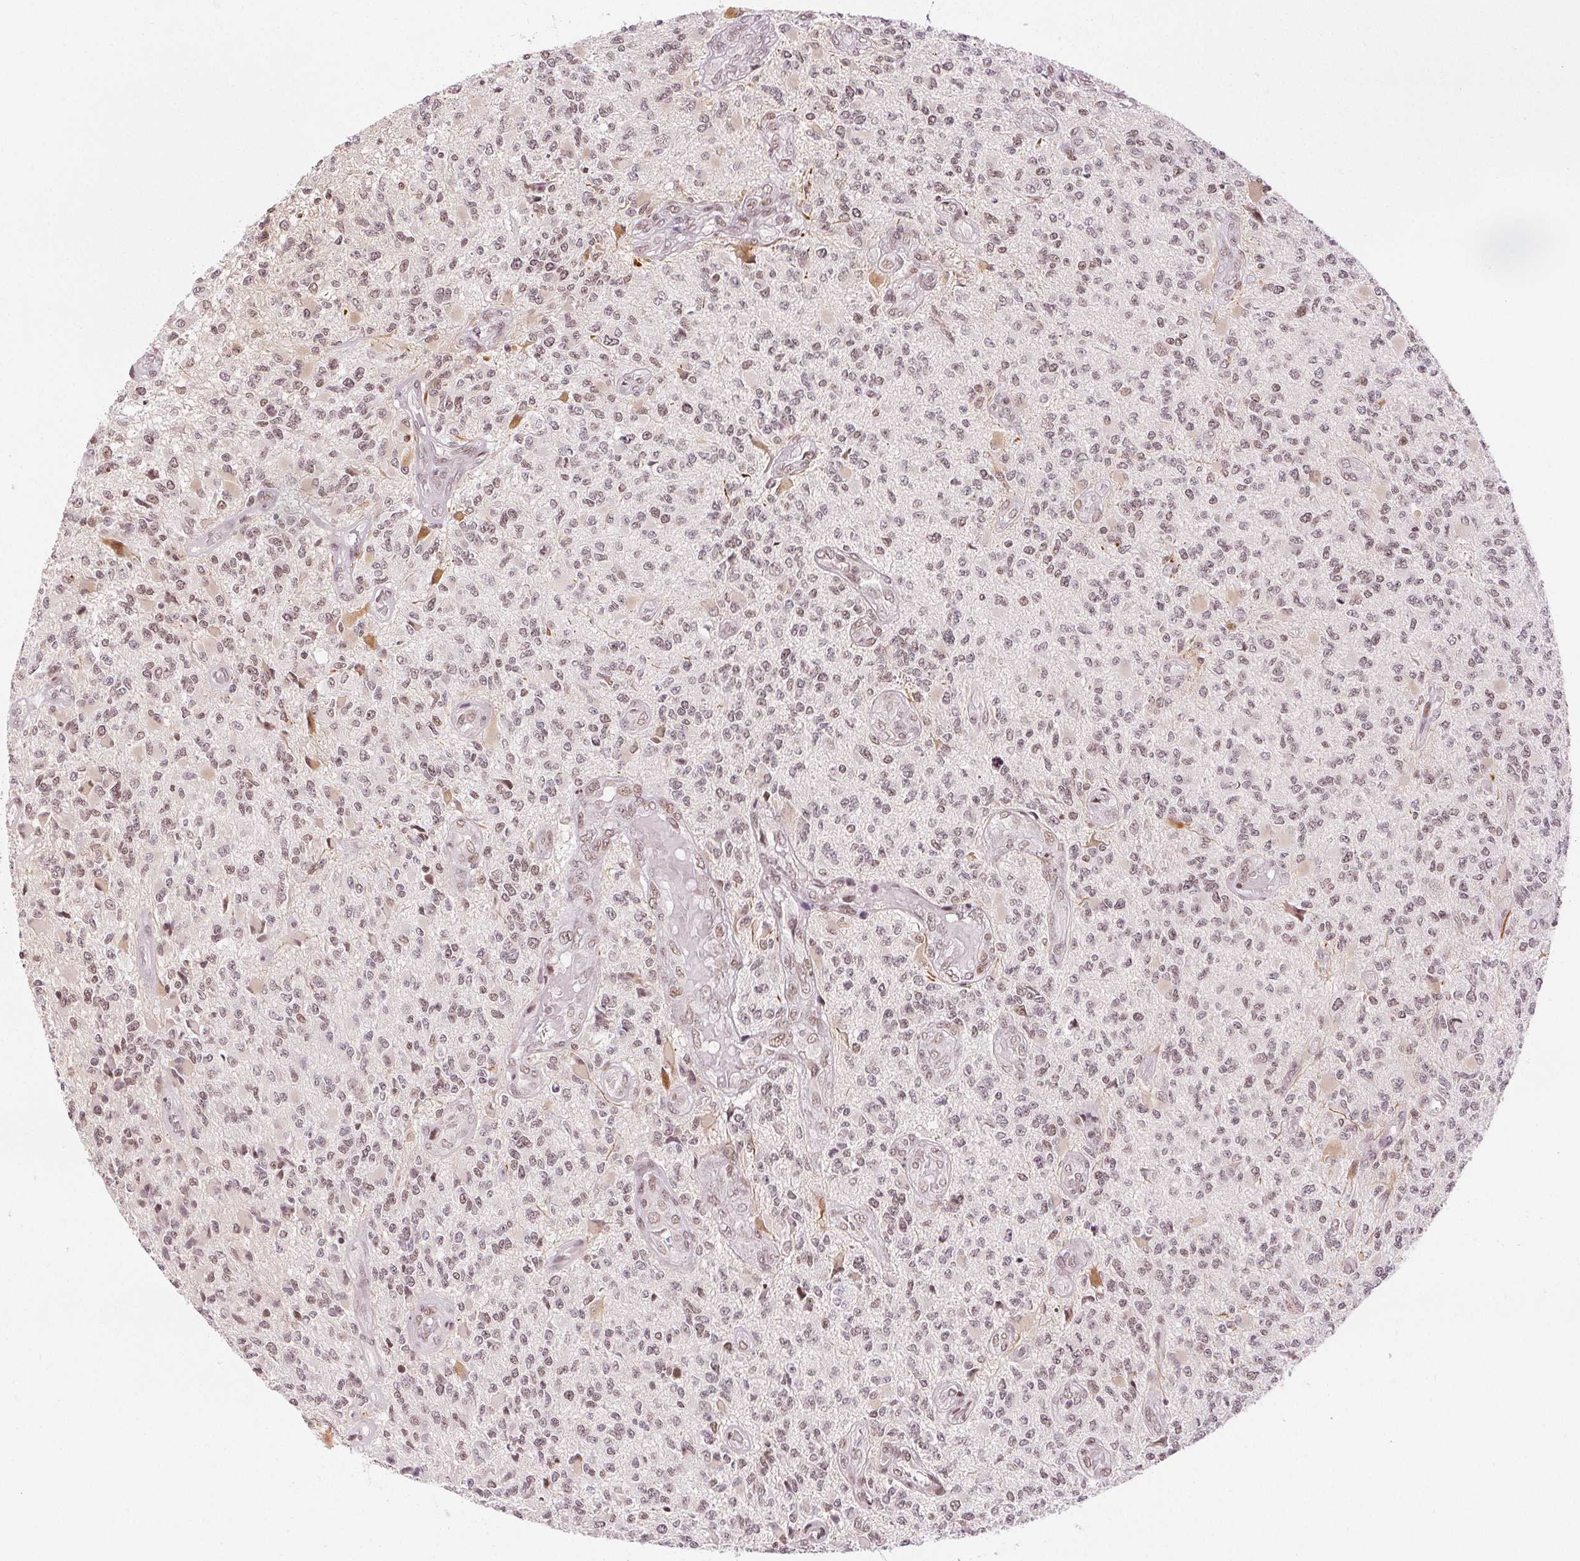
{"staining": {"intensity": "weak", "quantity": "<25%", "location": "nuclear"}, "tissue": "glioma", "cell_type": "Tumor cells", "image_type": "cancer", "snomed": [{"axis": "morphology", "description": "Glioma, malignant, High grade"}, {"axis": "topography", "description": "Brain"}], "caption": "Immunohistochemical staining of human high-grade glioma (malignant) demonstrates no significant staining in tumor cells.", "gene": "DEK", "patient": {"sex": "female", "age": 63}}